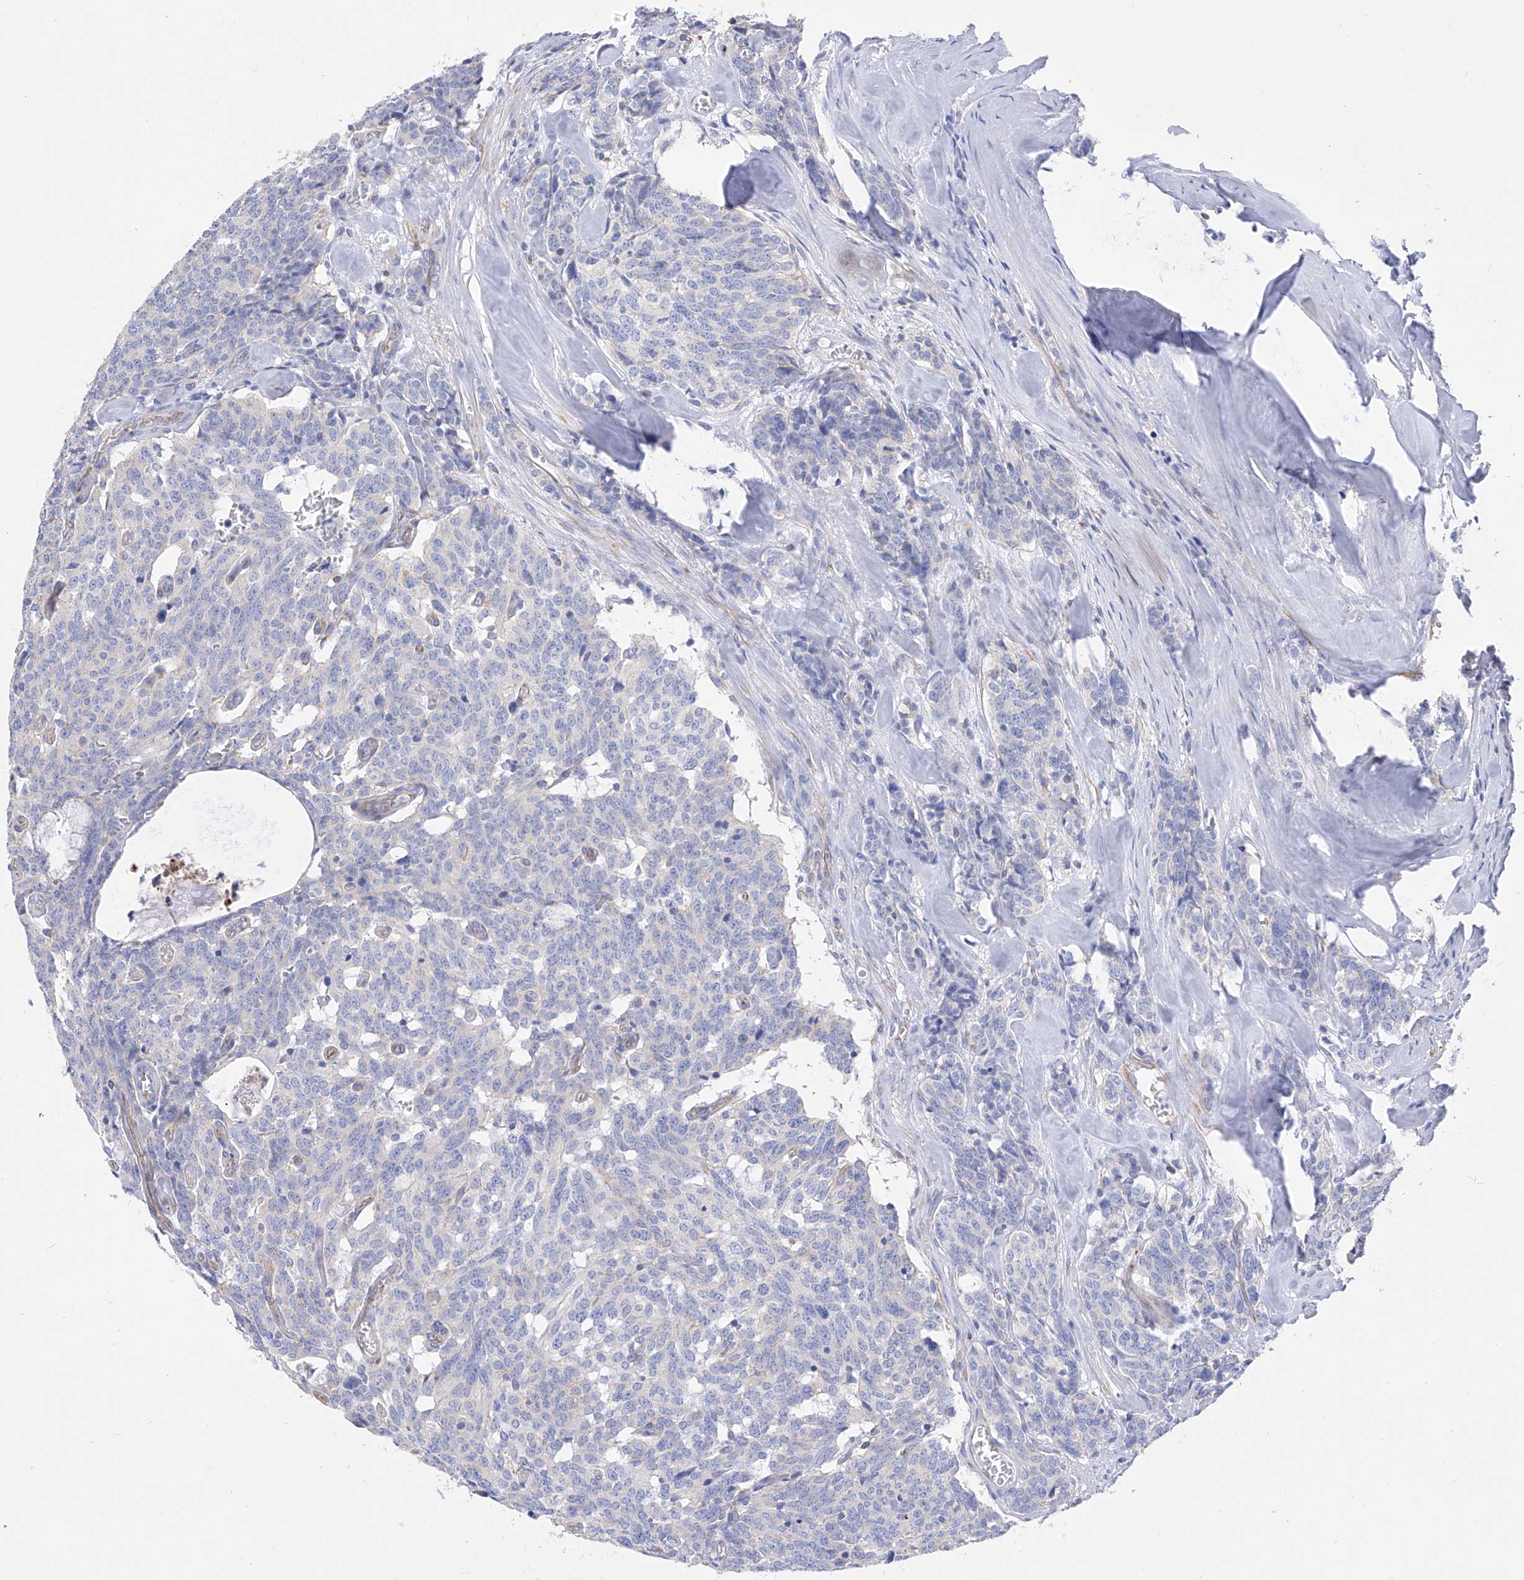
{"staining": {"intensity": "weak", "quantity": "<25%", "location": "cytoplasmic/membranous"}, "tissue": "carcinoid", "cell_type": "Tumor cells", "image_type": "cancer", "snomed": [{"axis": "morphology", "description": "Carcinoid, malignant, NOS"}, {"axis": "topography", "description": "Lung"}], "caption": "Immunohistochemical staining of human malignant carcinoid exhibits no significant staining in tumor cells.", "gene": "FLG", "patient": {"sex": "female", "age": 46}}